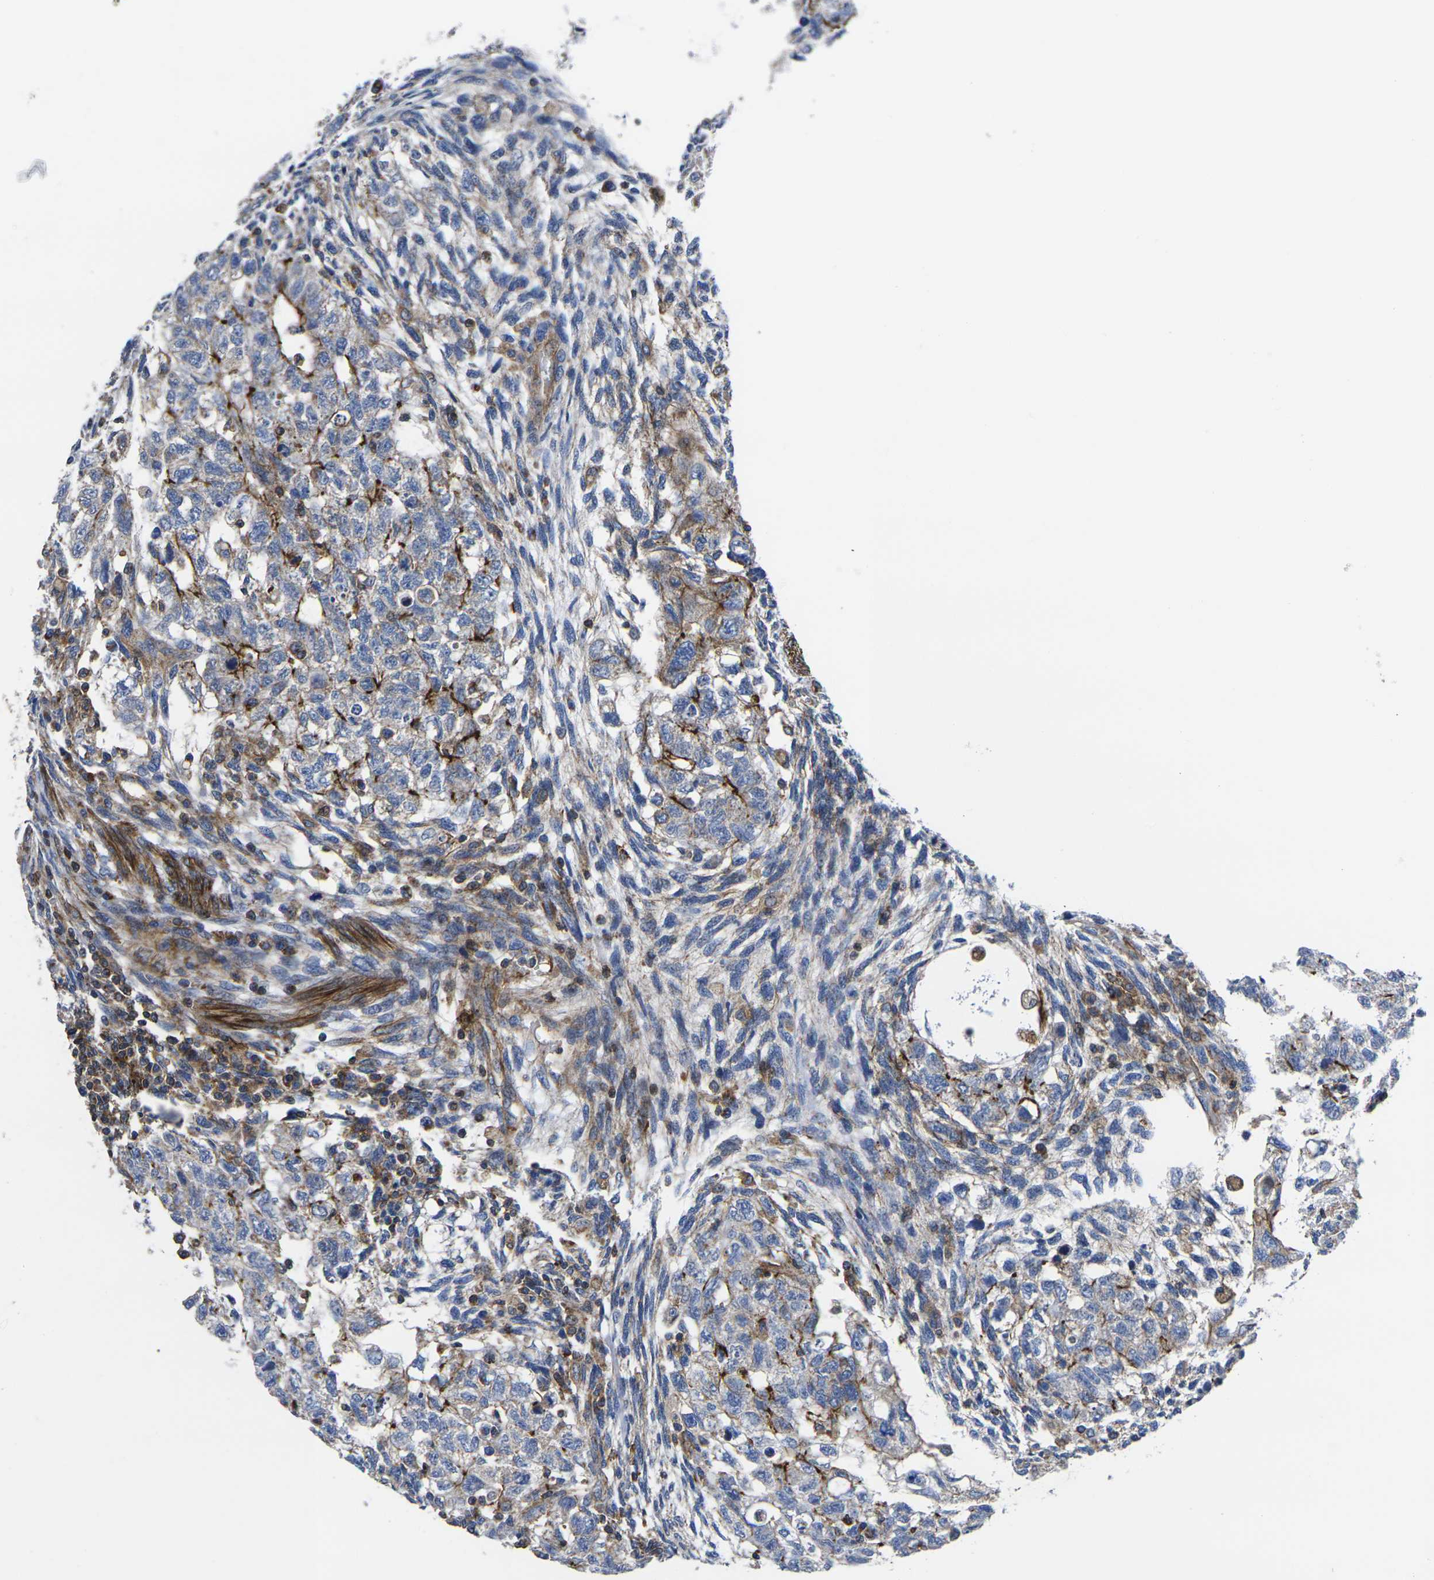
{"staining": {"intensity": "strong", "quantity": "<25%", "location": "cytoplasmic/membranous"}, "tissue": "testis cancer", "cell_type": "Tumor cells", "image_type": "cancer", "snomed": [{"axis": "morphology", "description": "Normal tissue, NOS"}, {"axis": "morphology", "description": "Carcinoma, Embryonal, NOS"}, {"axis": "topography", "description": "Testis"}], "caption": "This histopathology image shows immunohistochemistry (IHC) staining of testis embryonal carcinoma, with medium strong cytoplasmic/membranous positivity in about <25% of tumor cells.", "gene": "GPR4", "patient": {"sex": "male", "age": 36}}